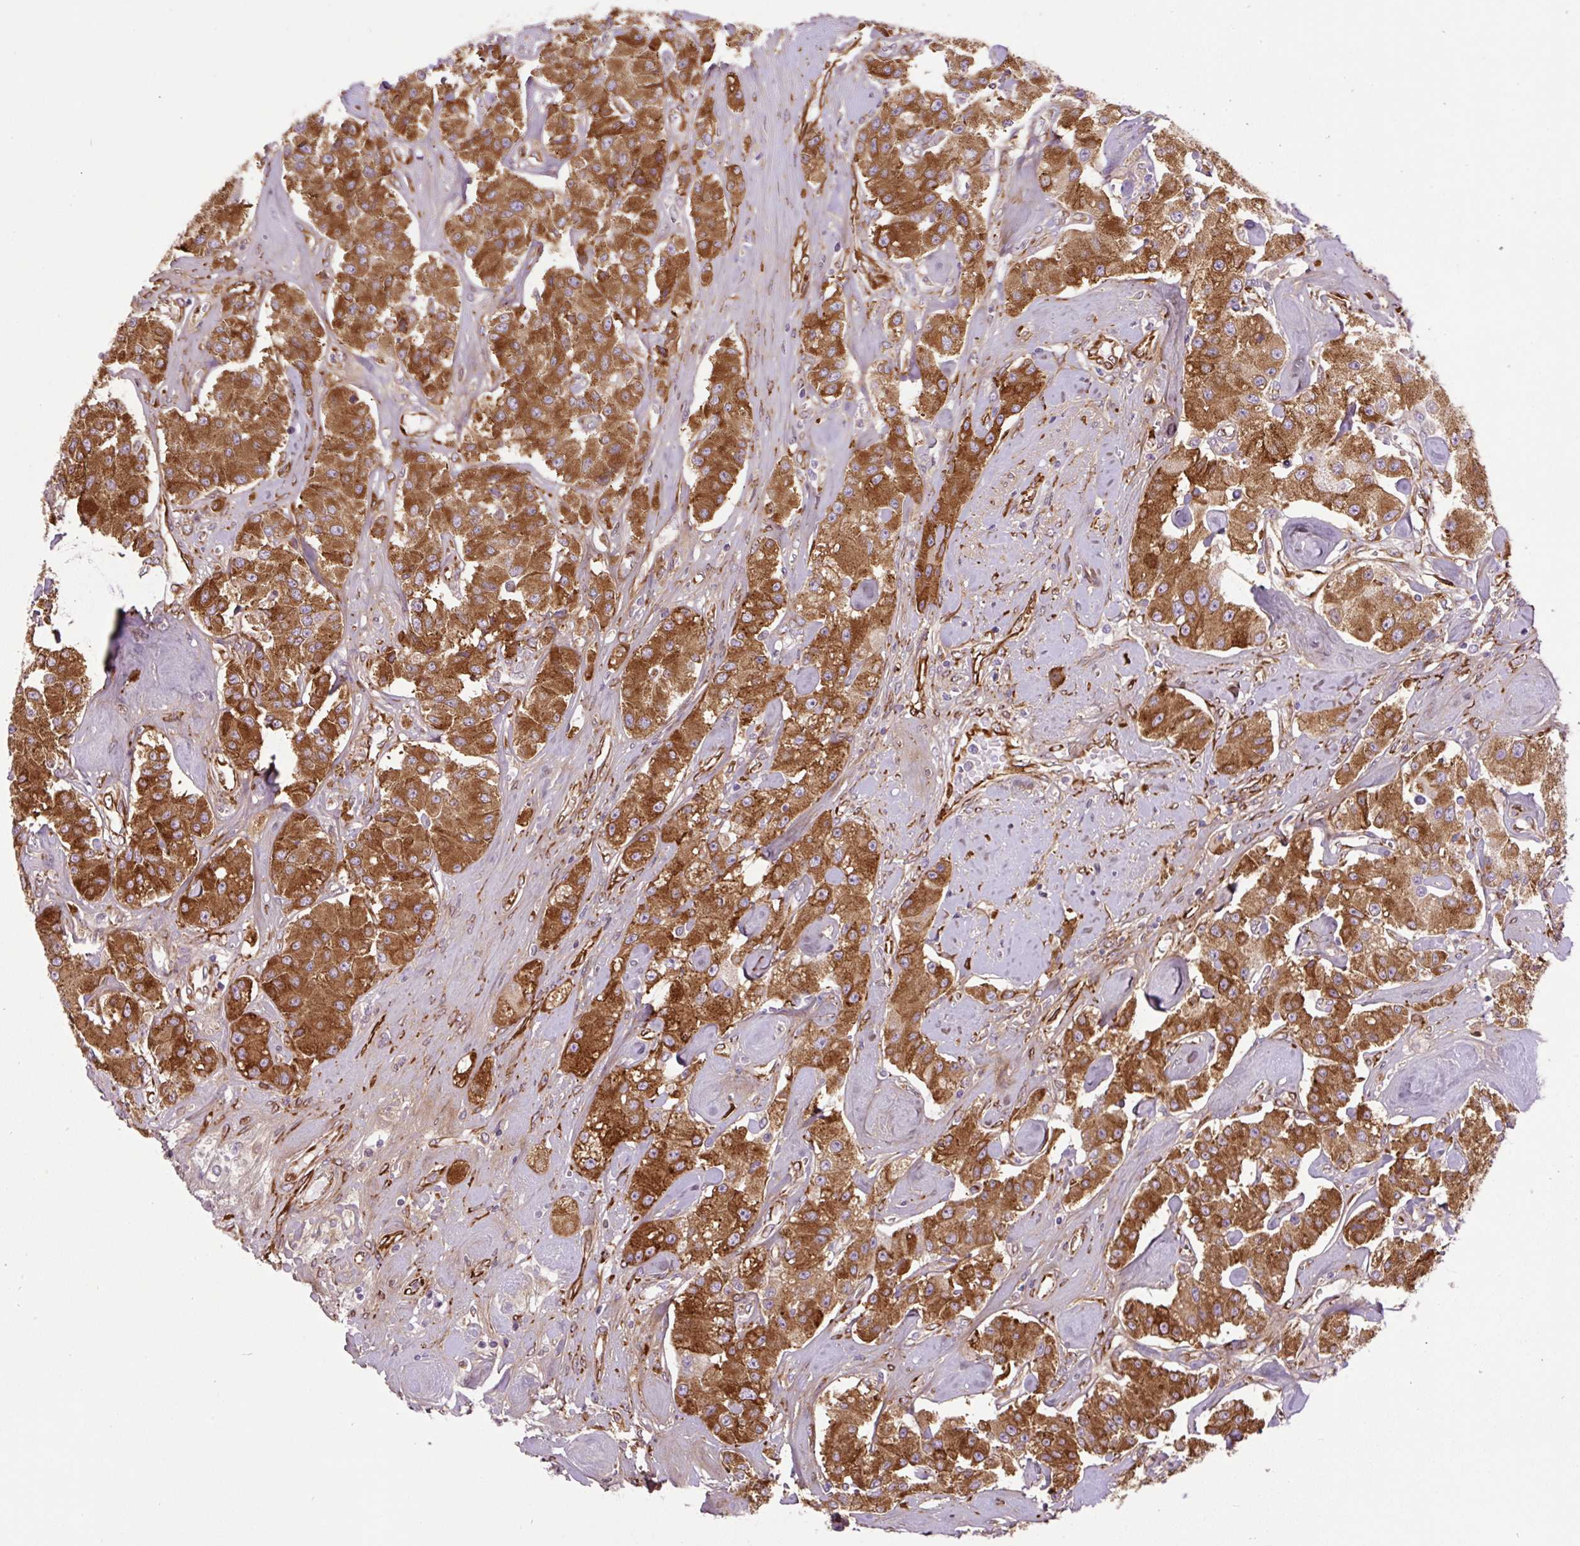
{"staining": {"intensity": "strong", "quantity": ">75%", "location": "cytoplasmic/membranous"}, "tissue": "carcinoid", "cell_type": "Tumor cells", "image_type": "cancer", "snomed": [{"axis": "morphology", "description": "Carcinoid, malignant, NOS"}, {"axis": "topography", "description": "Pancreas"}], "caption": "Tumor cells display high levels of strong cytoplasmic/membranous expression in approximately >75% of cells in carcinoid. The staining was performed using DAB (3,3'-diaminobenzidine), with brown indicating positive protein expression. Nuclei are stained blue with hematoxylin.", "gene": "RAB30", "patient": {"sex": "male", "age": 41}}